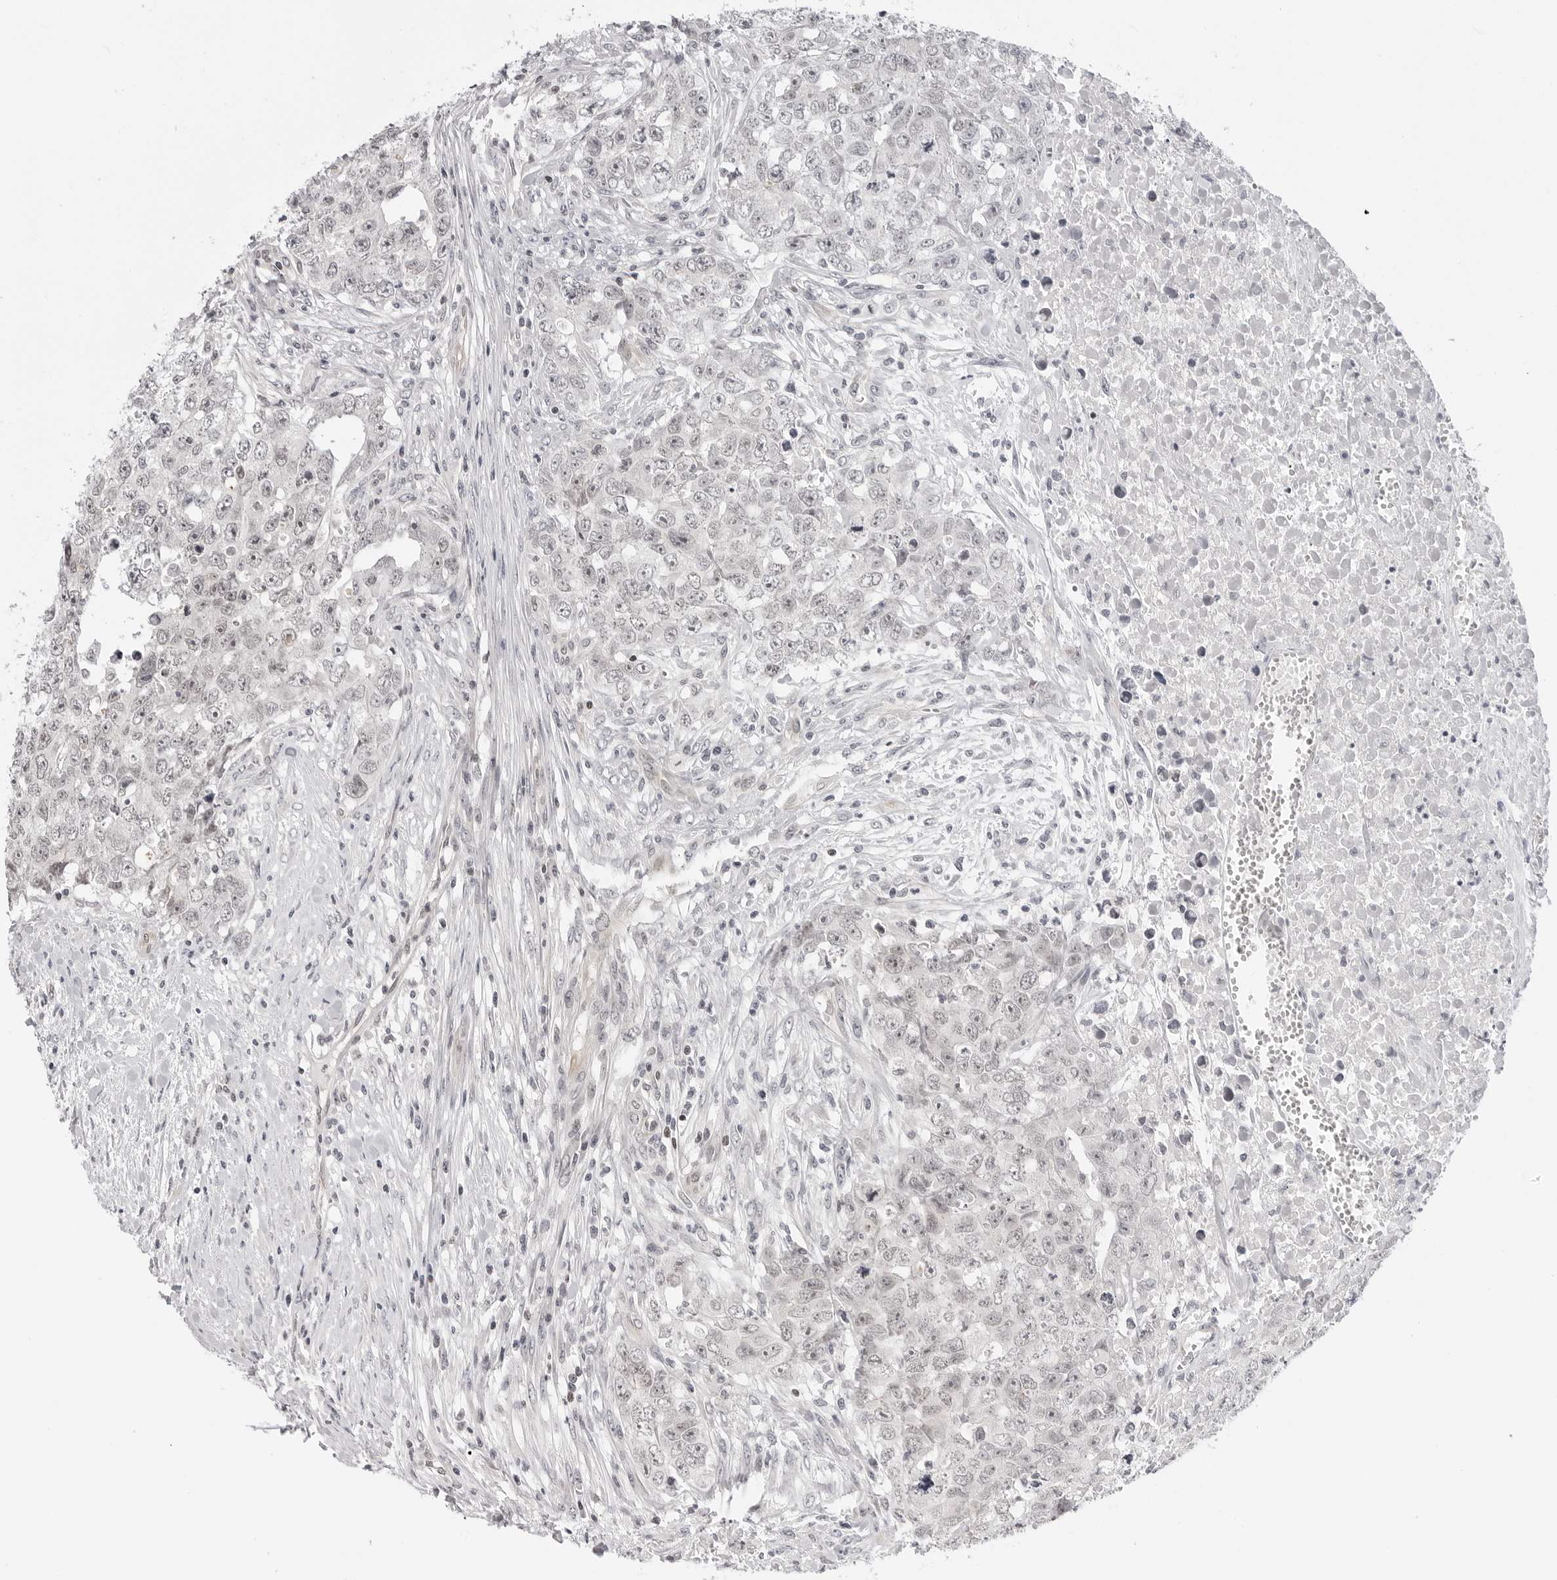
{"staining": {"intensity": "negative", "quantity": "none", "location": "none"}, "tissue": "testis cancer", "cell_type": "Tumor cells", "image_type": "cancer", "snomed": [{"axis": "morphology", "description": "Carcinoma, Embryonal, NOS"}, {"axis": "topography", "description": "Testis"}], "caption": "Human testis embryonal carcinoma stained for a protein using immunohistochemistry exhibits no staining in tumor cells.", "gene": "C8orf33", "patient": {"sex": "male", "age": 28}}